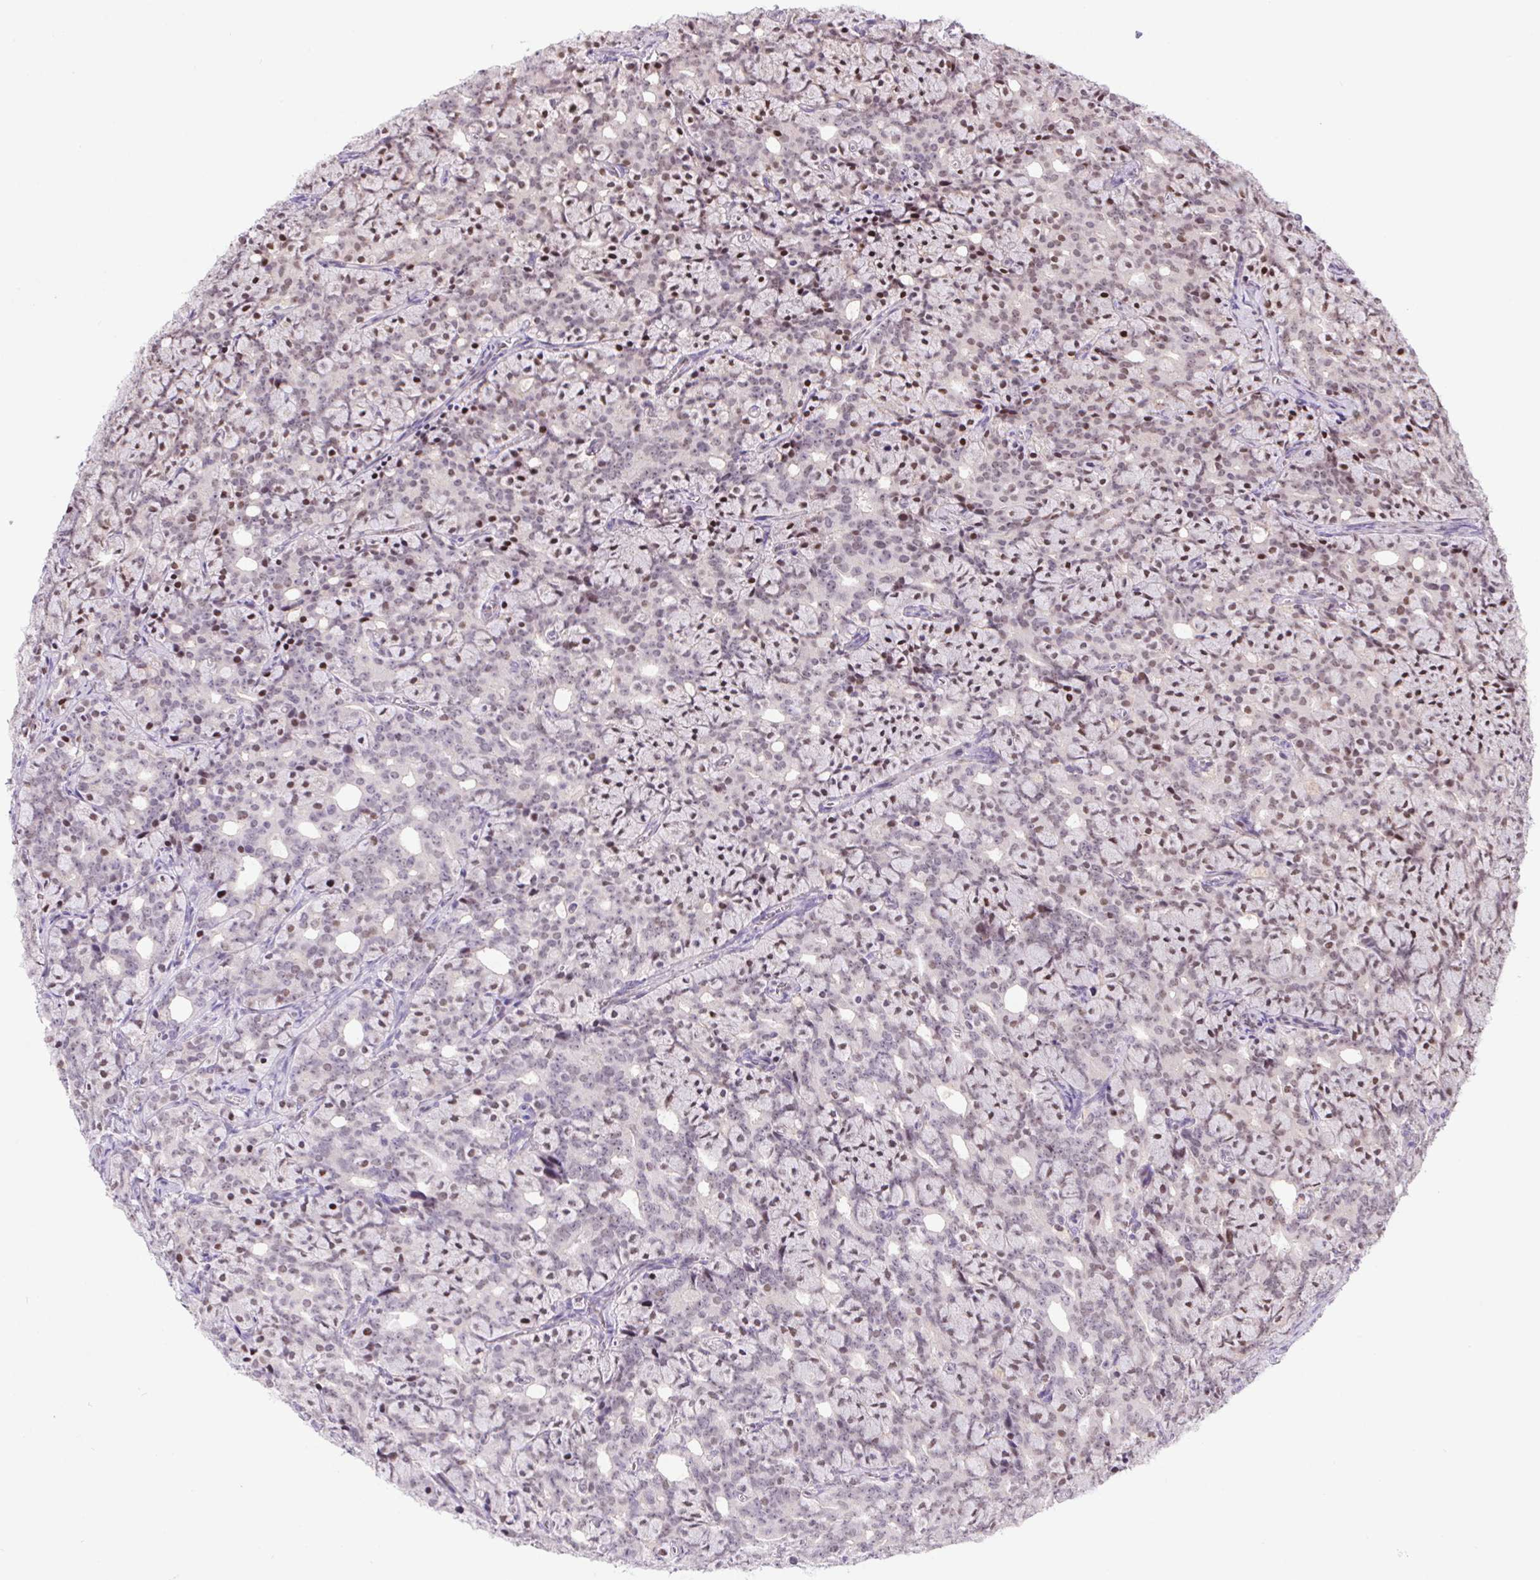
{"staining": {"intensity": "moderate", "quantity": "<25%", "location": "nuclear"}, "tissue": "prostate cancer", "cell_type": "Tumor cells", "image_type": "cancer", "snomed": [{"axis": "morphology", "description": "Adenocarcinoma, High grade"}, {"axis": "topography", "description": "Prostate"}], "caption": "Prostate cancer stained with a protein marker exhibits moderate staining in tumor cells.", "gene": "SP9", "patient": {"sex": "male", "age": 84}}